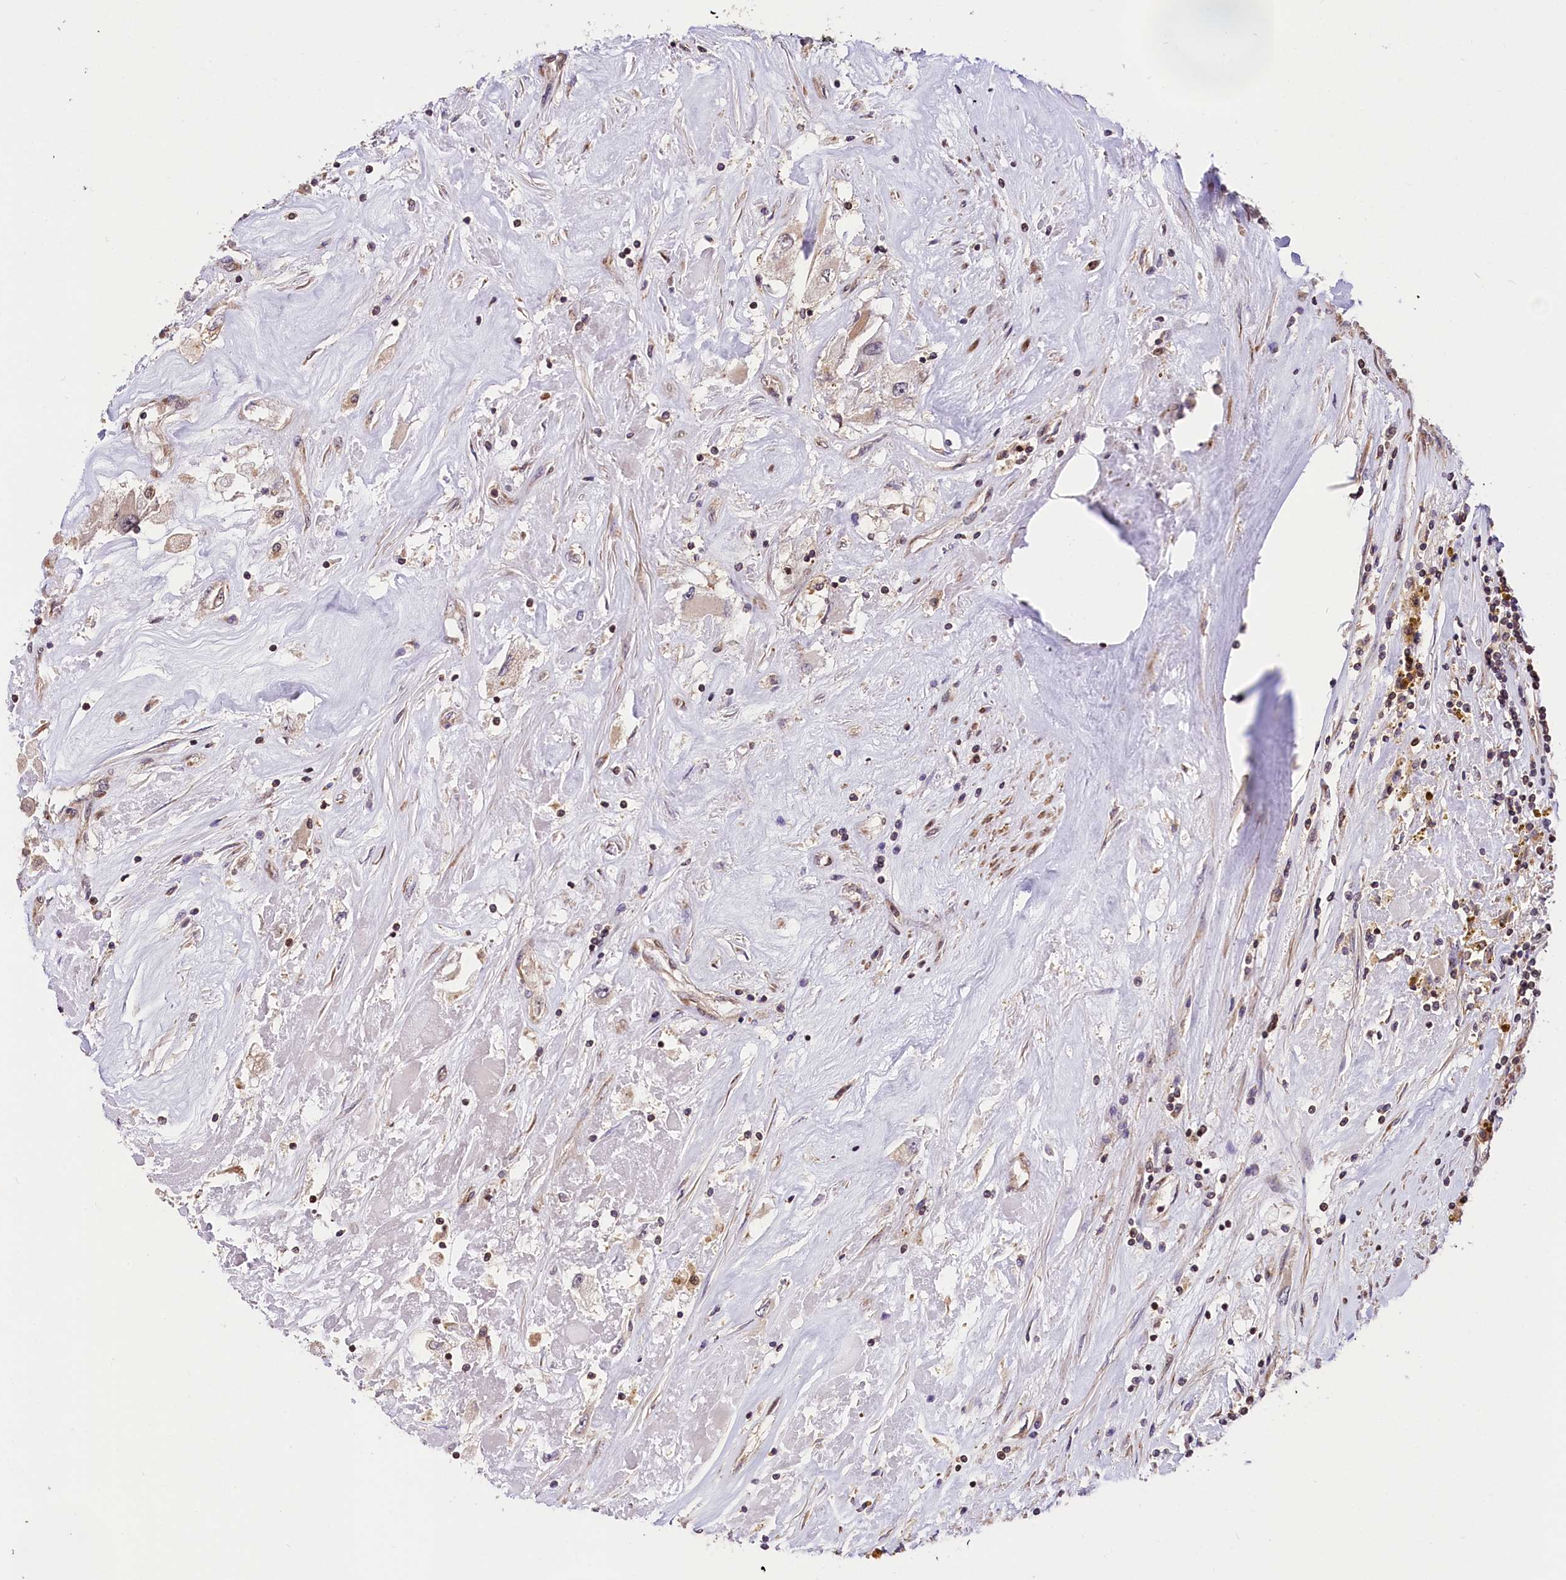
{"staining": {"intensity": "negative", "quantity": "none", "location": "none"}, "tissue": "renal cancer", "cell_type": "Tumor cells", "image_type": "cancer", "snomed": [{"axis": "morphology", "description": "Adenocarcinoma, NOS"}, {"axis": "topography", "description": "Kidney"}], "caption": "Immunohistochemical staining of human adenocarcinoma (renal) reveals no significant staining in tumor cells.", "gene": "CHORDC1", "patient": {"sex": "female", "age": 52}}